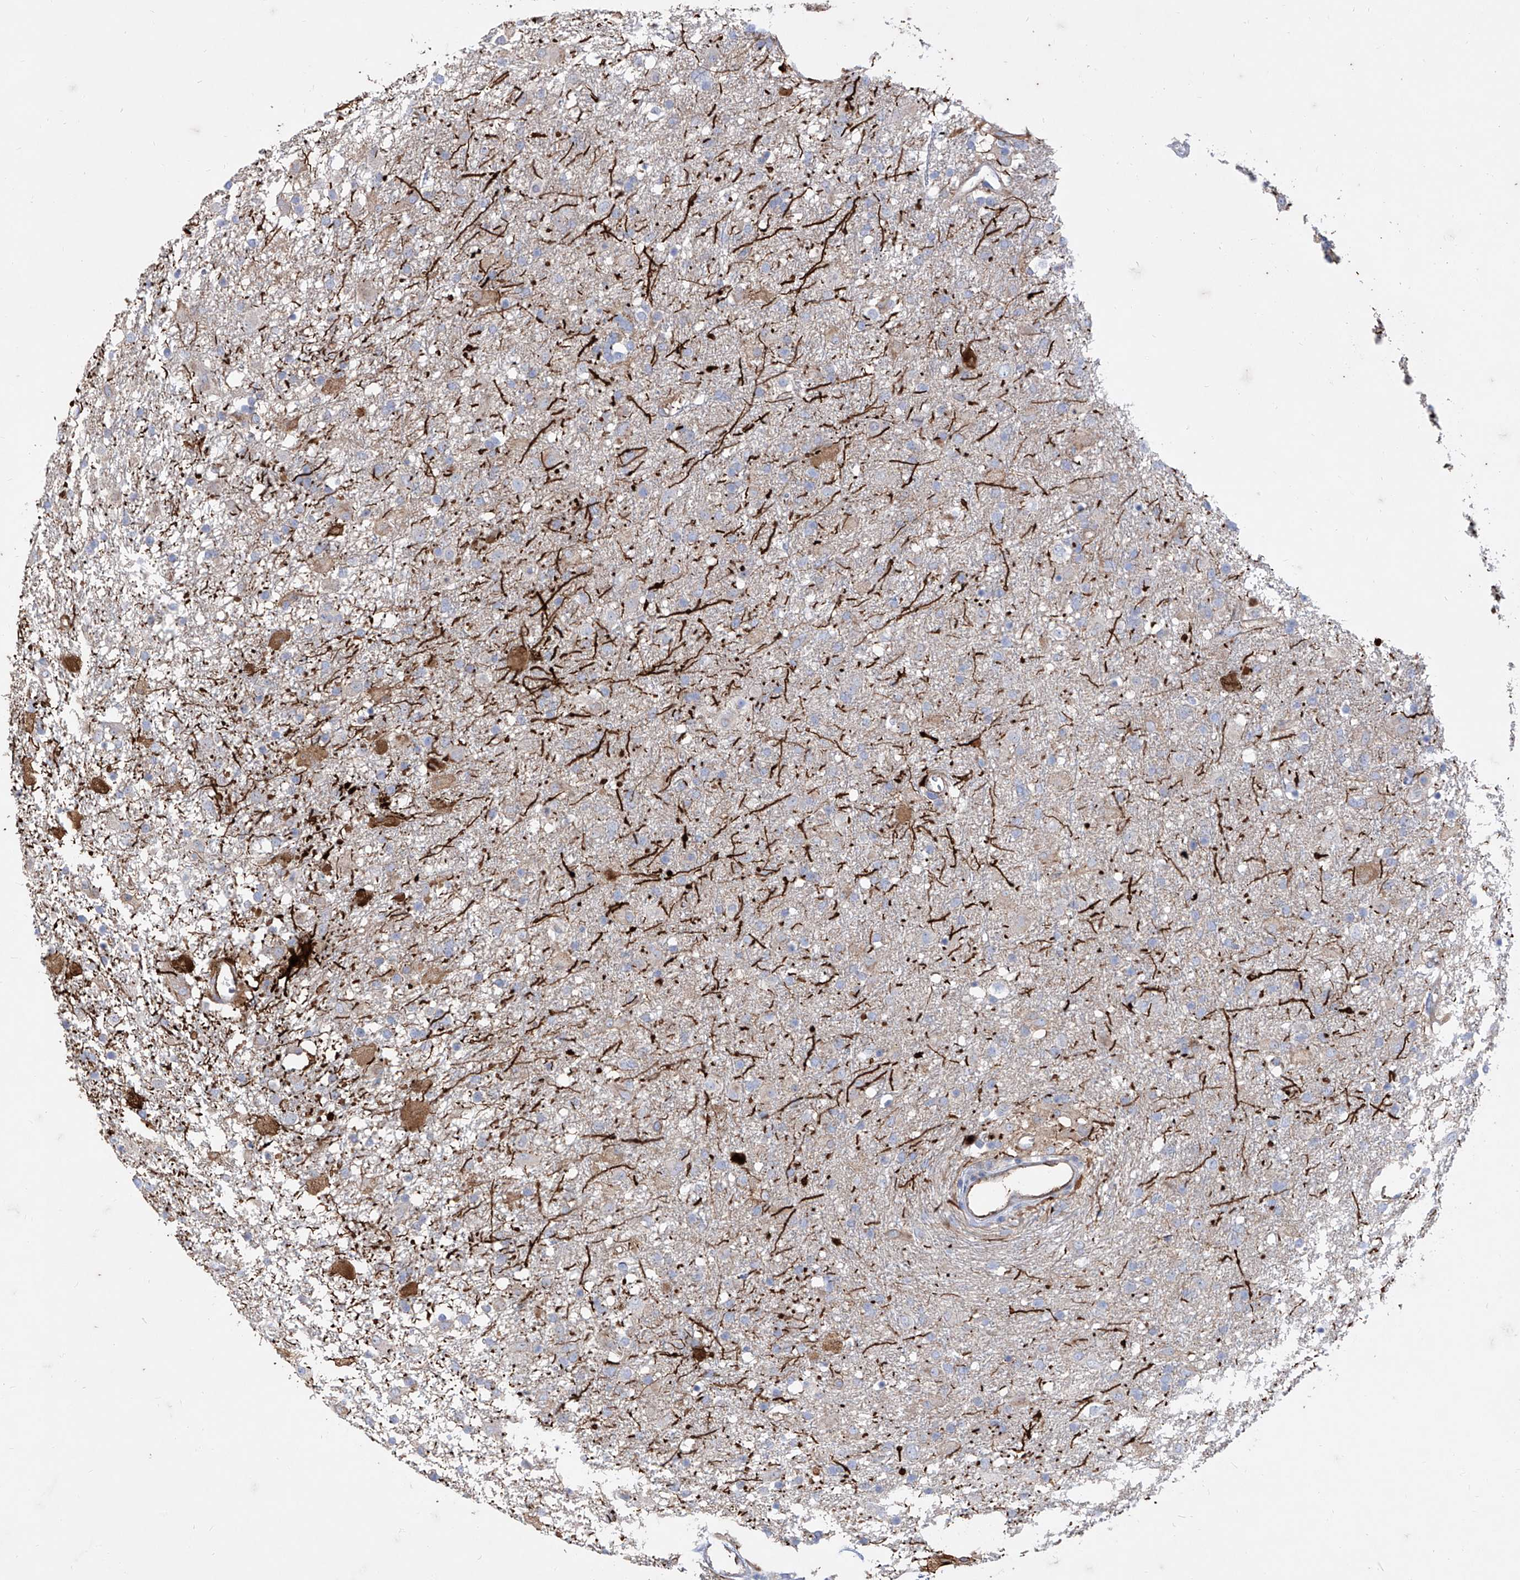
{"staining": {"intensity": "negative", "quantity": "none", "location": "none"}, "tissue": "glioma", "cell_type": "Tumor cells", "image_type": "cancer", "snomed": [{"axis": "morphology", "description": "Glioma, malignant, Low grade"}, {"axis": "topography", "description": "Brain"}], "caption": "Tumor cells show no significant protein expression in glioma. (DAB immunohistochemistry, high magnification).", "gene": "C1orf74", "patient": {"sex": "male", "age": 65}}